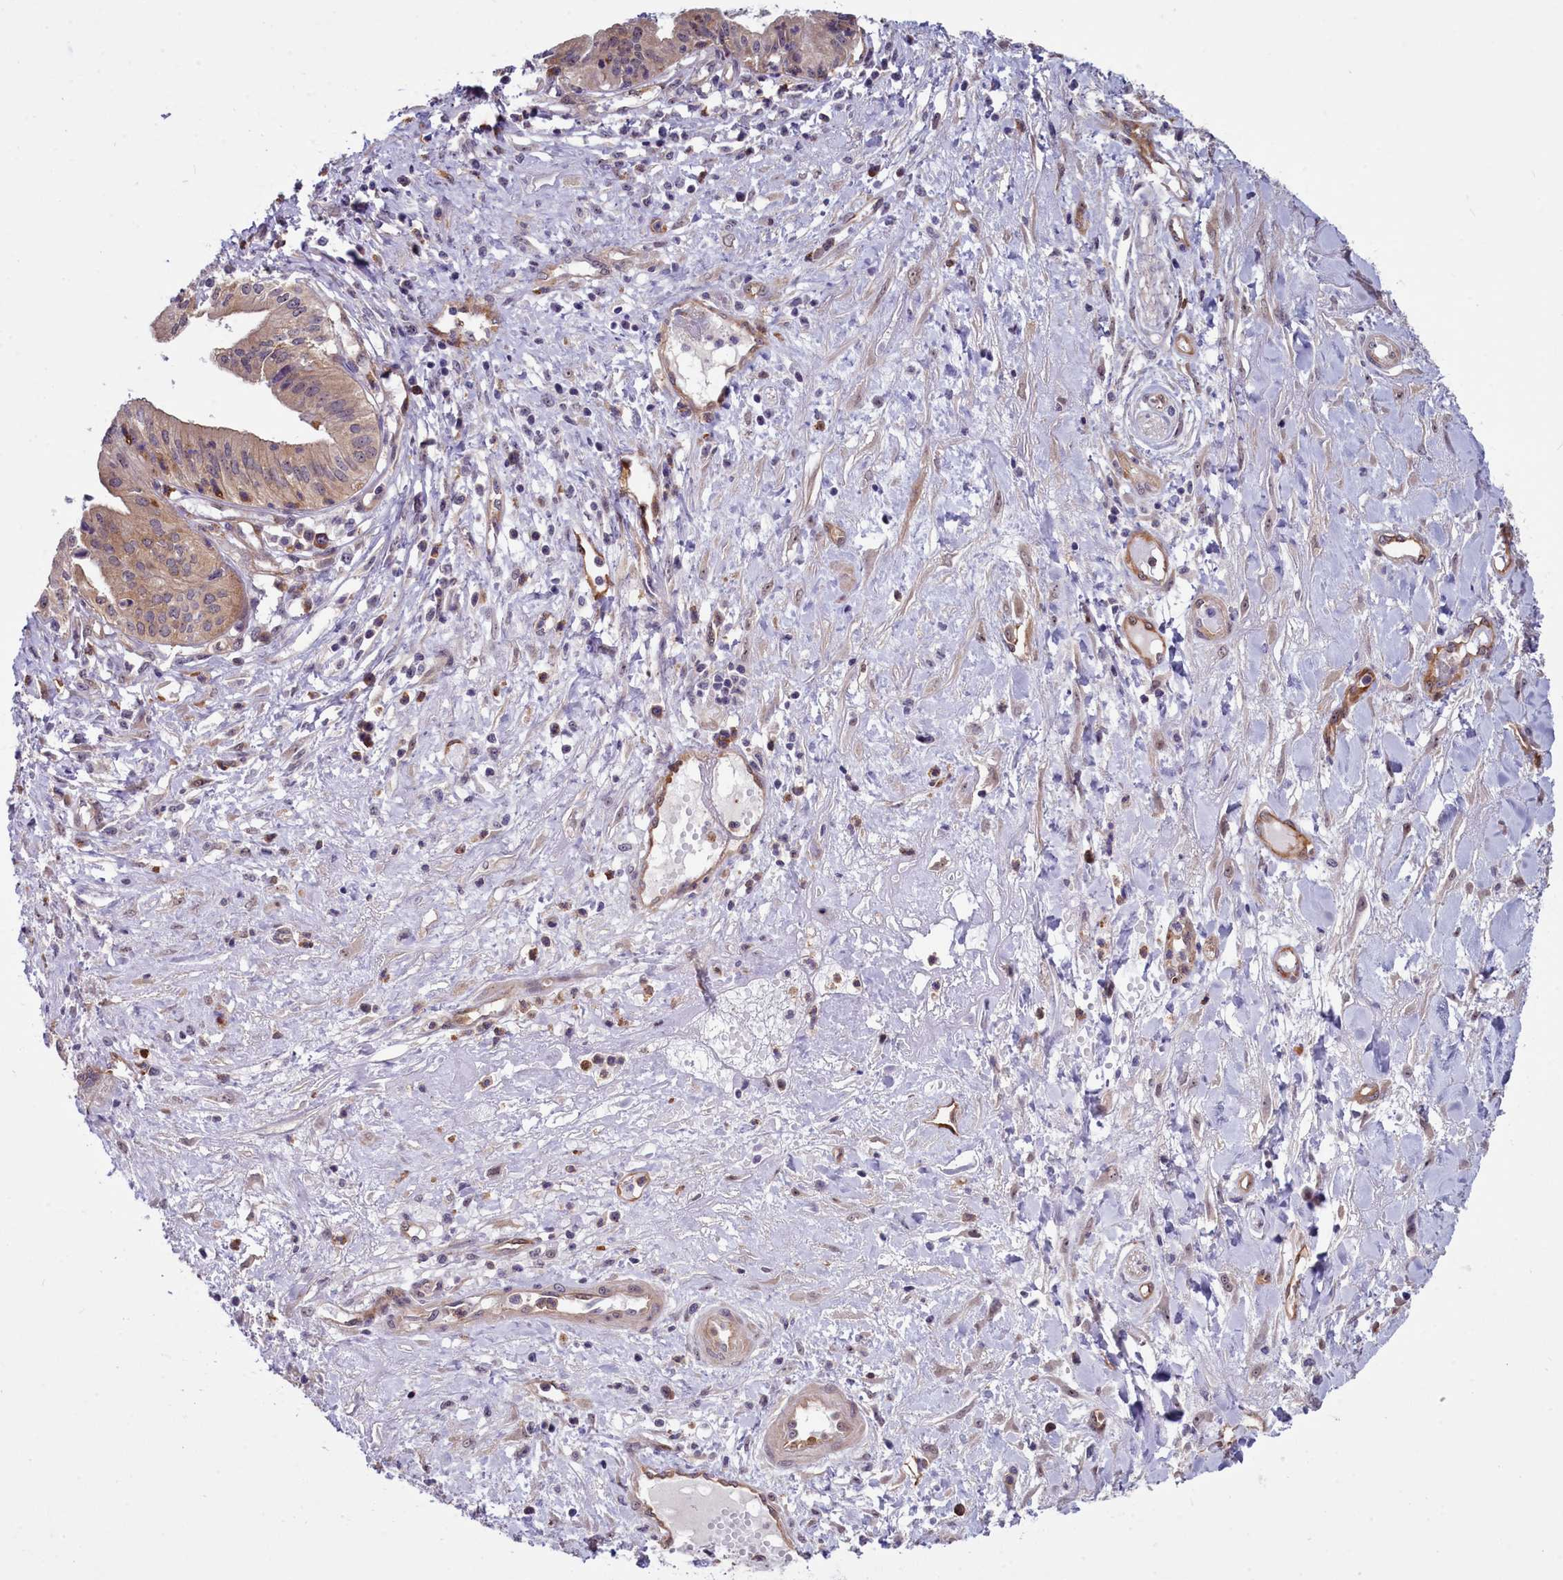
{"staining": {"intensity": "weak", "quantity": "25%-75%", "location": "cytoplasmic/membranous"}, "tissue": "pancreatic cancer", "cell_type": "Tumor cells", "image_type": "cancer", "snomed": [{"axis": "morphology", "description": "Adenocarcinoma, NOS"}, {"axis": "topography", "description": "Pancreas"}], "caption": "Immunohistochemistry staining of adenocarcinoma (pancreatic), which exhibits low levels of weak cytoplasmic/membranous positivity in approximately 25%-75% of tumor cells indicating weak cytoplasmic/membranous protein positivity. The staining was performed using DAB (brown) for protein detection and nuclei were counterstained in hematoxylin (blue).", "gene": "BCAR1", "patient": {"sex": "female", "age": 50}}